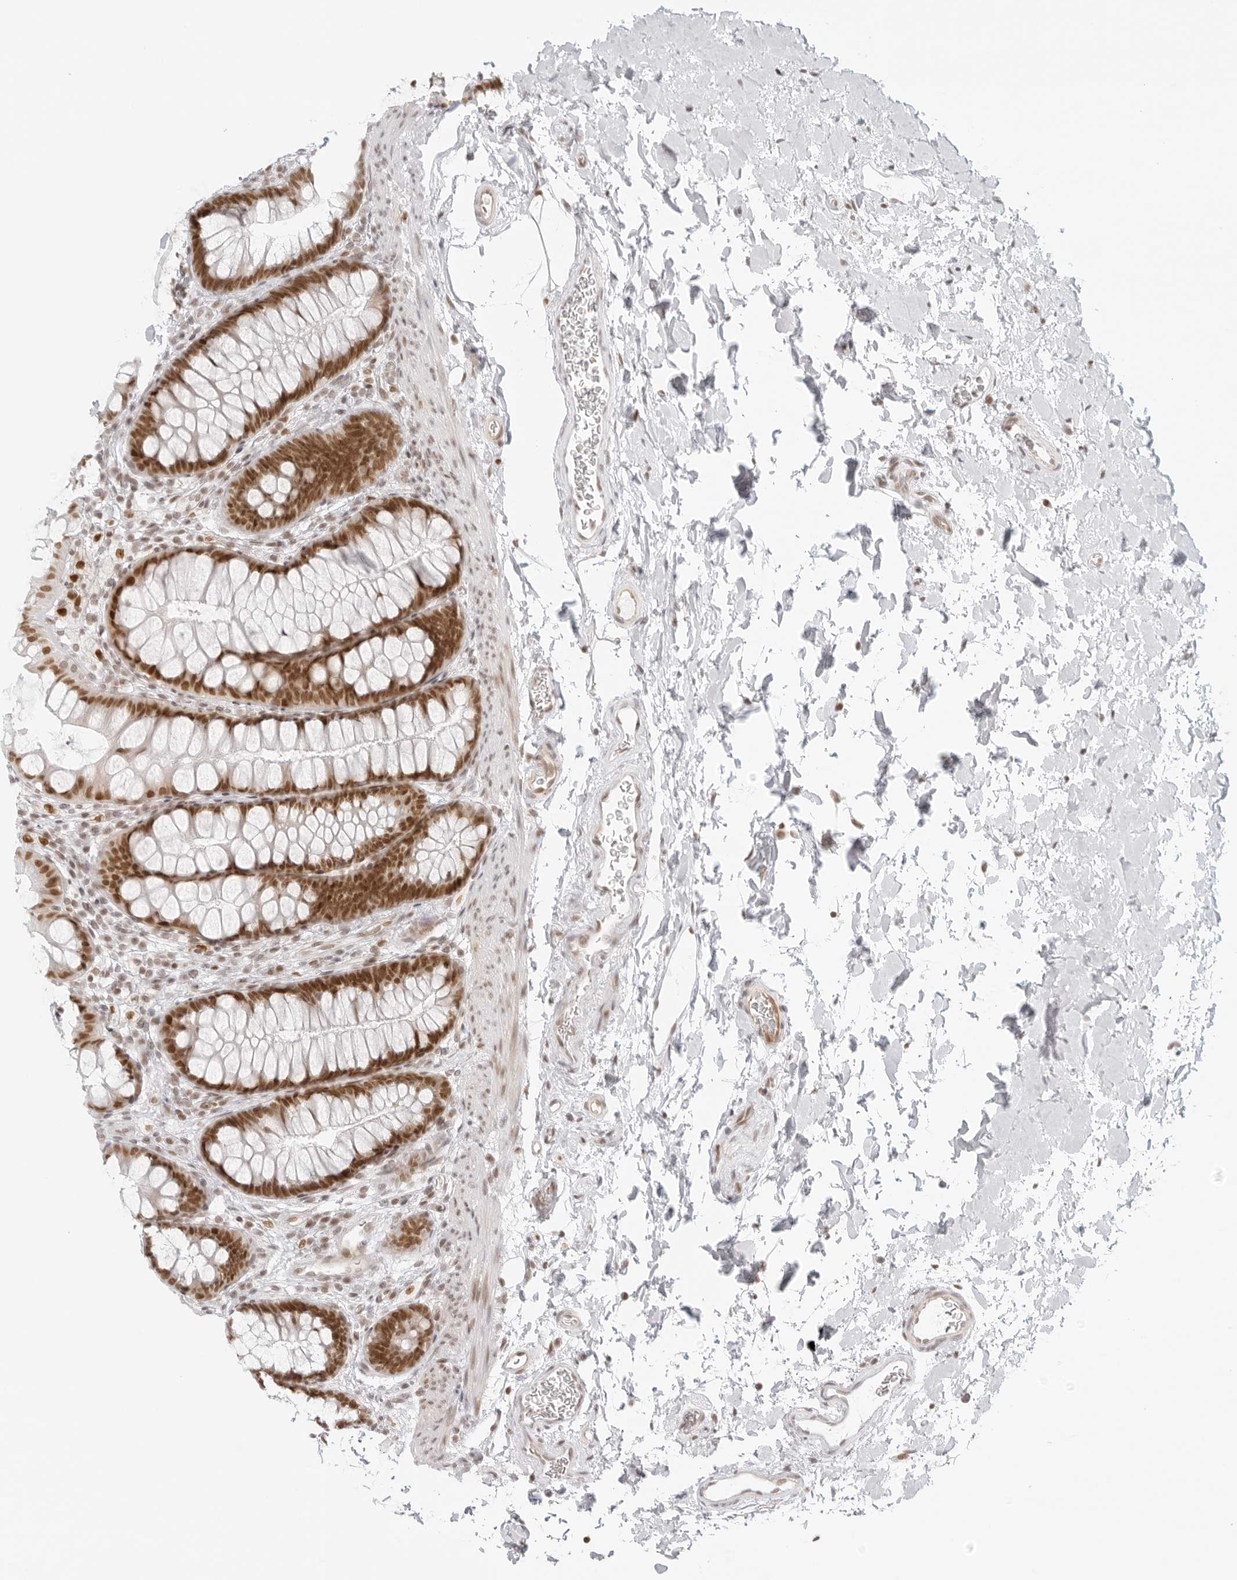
{"staining": {"intensity": "moderate", "quantity": ">75%", "location": "nuclear"}, "tissue": "colon", "cell_type": "Endothelial cells", "image_type": "normal", "snomed": [{"axis": "morphology", "description": "Normal tissue, NOS"}, {"axis": "topography", "description": "Colon"}], "caption": "Colon stained with immunohistochemistry (IHC) displays moderate nuclear staining in approximately >75% of endothelial cells.", "gene": "RCC1", "patient": {"sex": "female", "age": 62}}